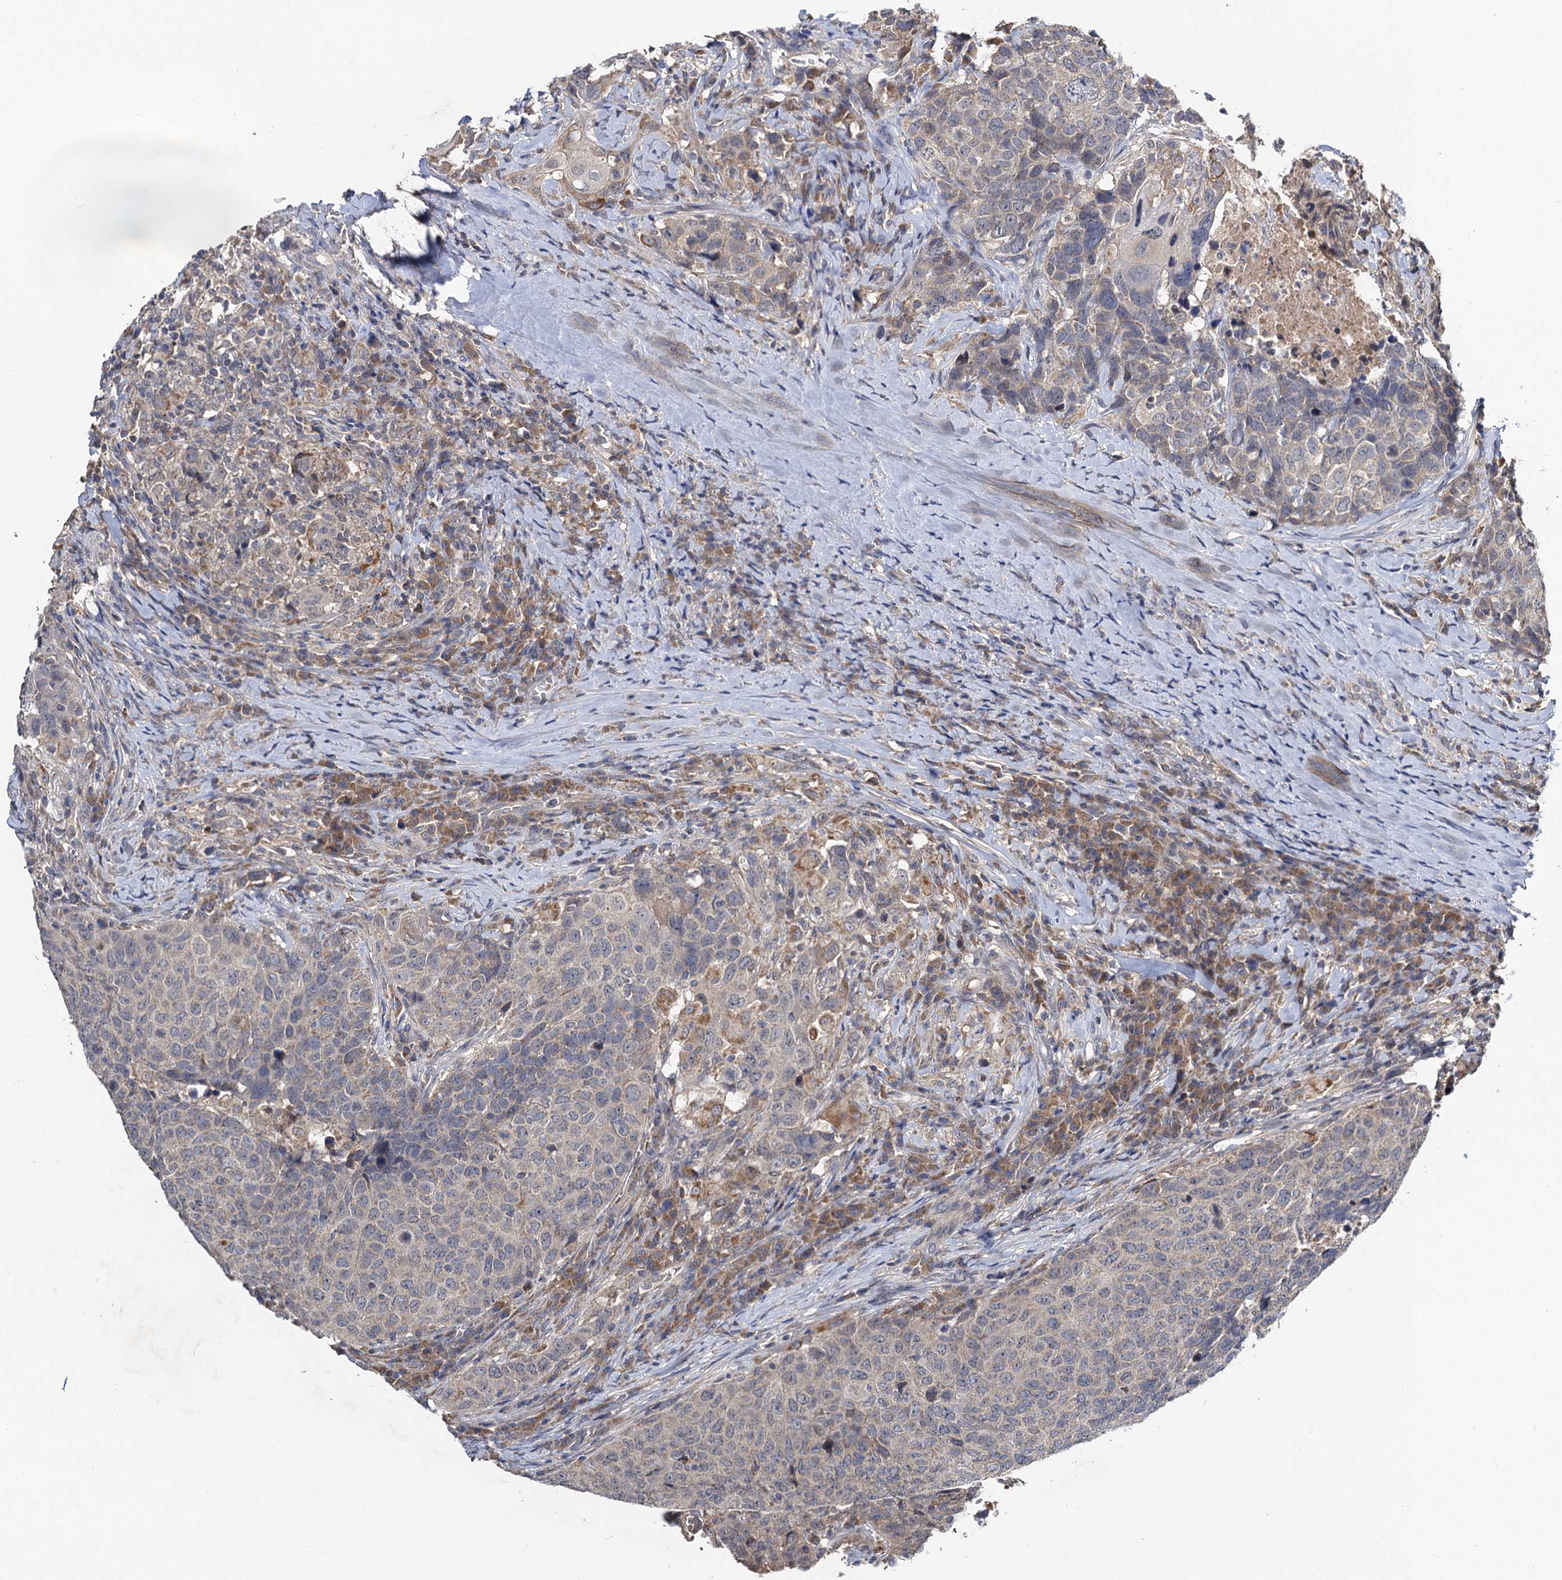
{"staining": {"intensity": "negative", "quantity": "none", "location": "none"}, "tissue": "head and neck cancer", "cell_type": "Tumor cells", "image_type": "cancer", "snomed": [{"axis": "morphology", "description": "Squamous cell carcinoma, NOS"}, {"axis": "topography", "description": "Head-Neck"}], "caption": "Tumor cells are negative for protein expression in human squamous cell carcinoma (head and neck). The staining is performed using DAB (3,3'-diaminobenzidine) brown chromogen with nuclei counter-stained in using hematoxylin.", "gene": "VPS37D", "patient": {"sex": "male", "age": 66}}